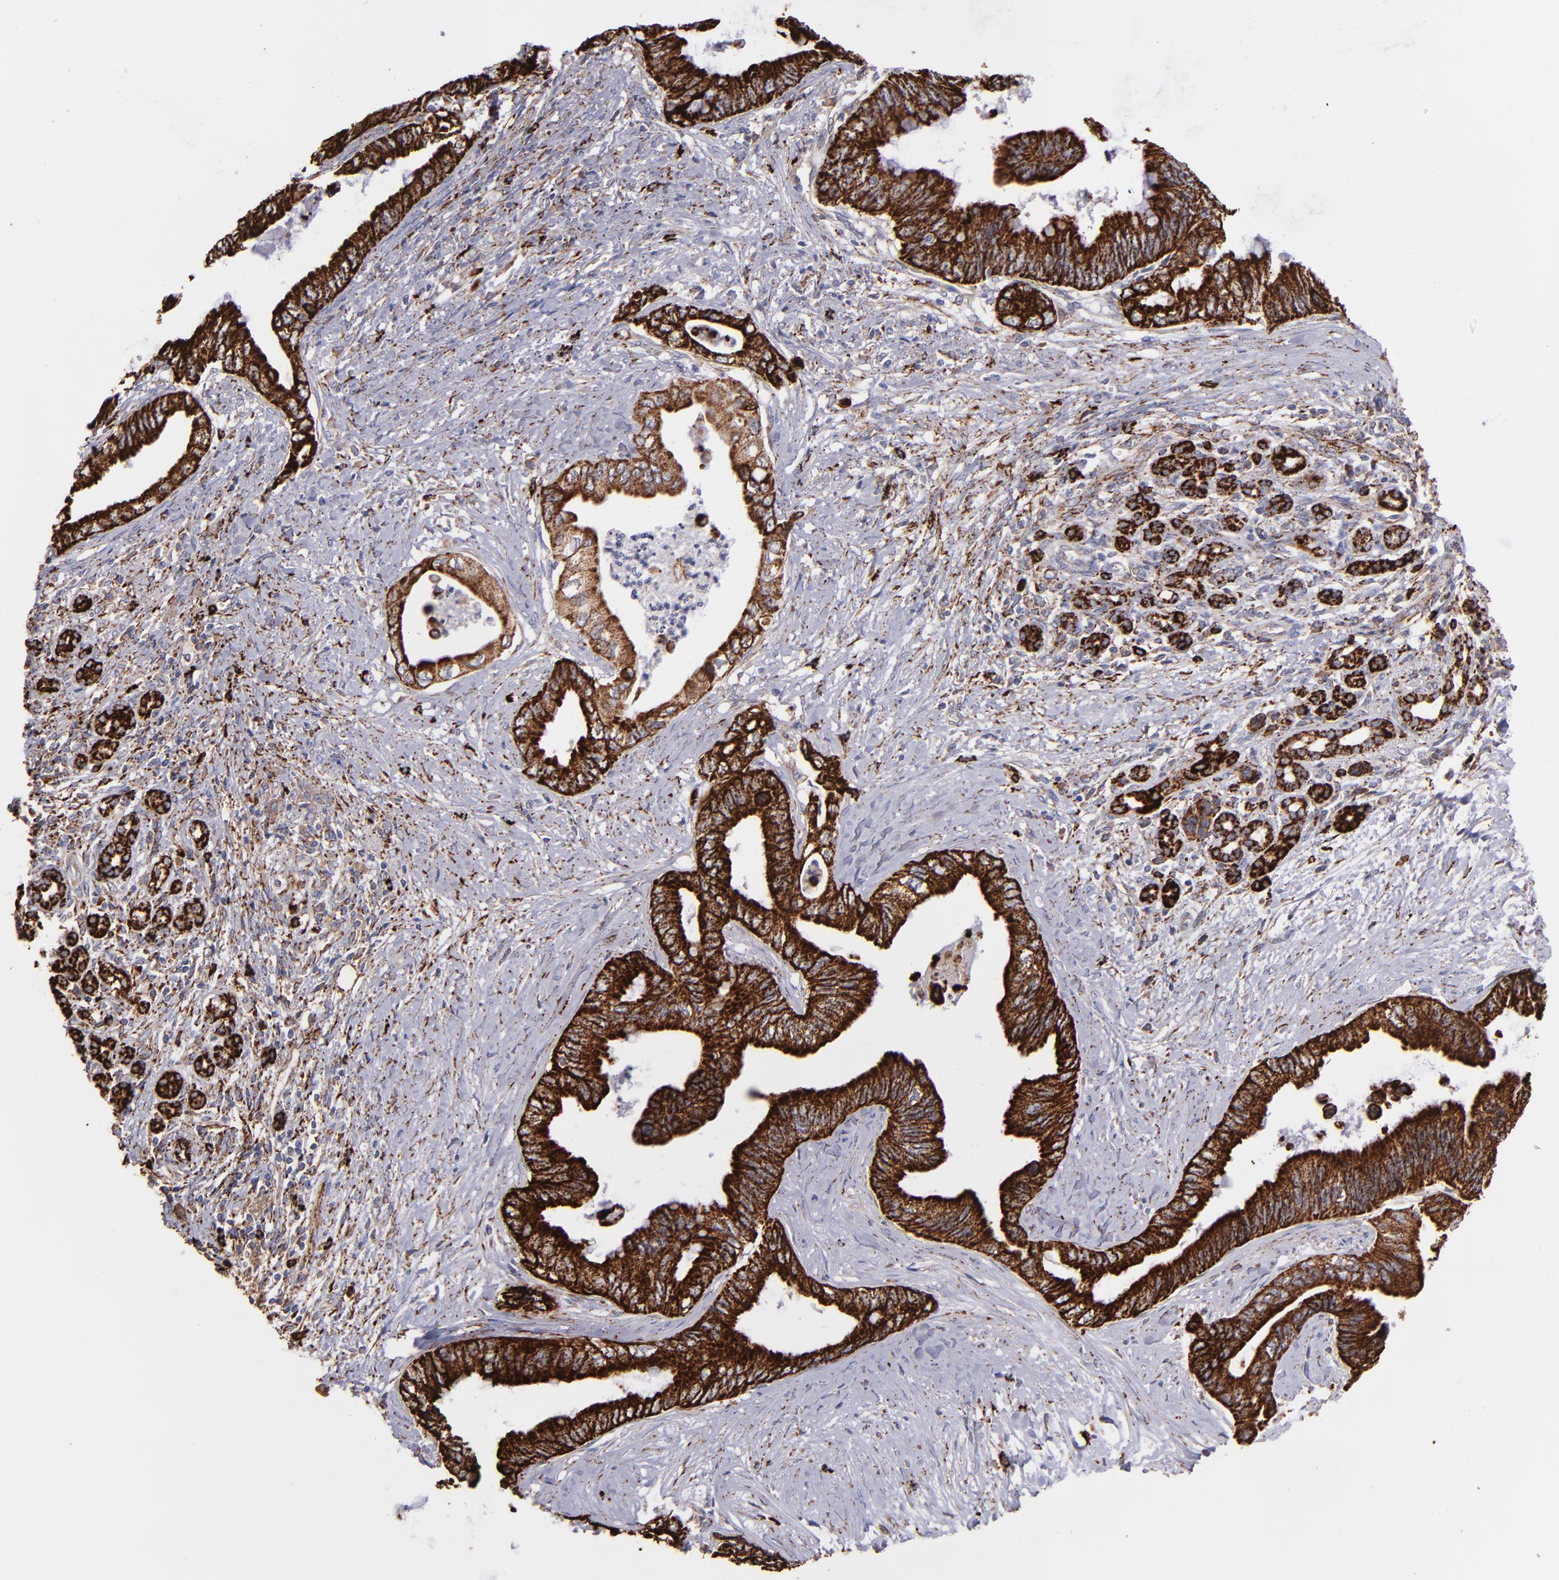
{"staining": {"intensity": "strong", "quantity": ">75%", "location": "cytoplasmic/membranous"}, "tissue": "pancreatic cancer", "cell_type": "Tumor cells", "image_type": "cancer", "snomed": [{"axis": "morphology", "description": "Adenocarcinoma, NOS"}, {"axis": "topography", "description": "Pancreas"}], "caption": "There is high levels of strong cytoplasmic/membranous staining in tumor cells of pancreatic cancer, as demonstrated by immunohistochemical staining (brown color).", "gene": "MAOB", "patient": {"sex": "female", "age": 66}}